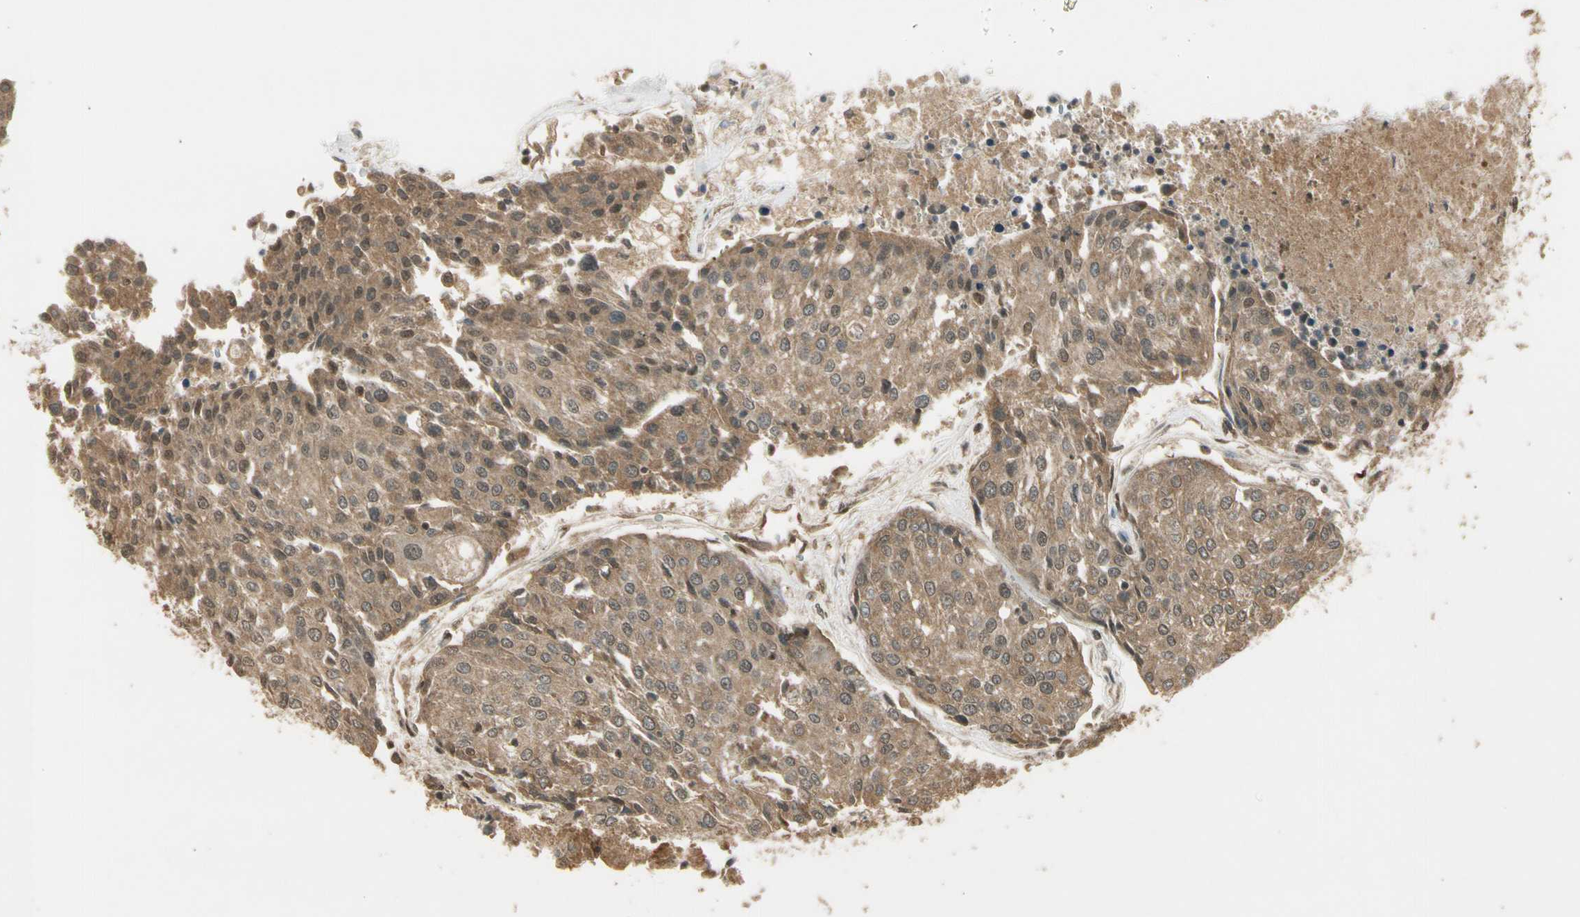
{"staining": {"intensity": "moderate", "quantity": ">75%", "location": "cytoplasmic/membranous"}, "tissue": "urothelial cancer", "cell_type": "Tumor cells", "image_type": "cancer", "snomed": [{"axis": "morphology", "description": "Urothelial carcinoma, High grade"}, {"axis": "topography", "description": "Urinary bladder"}], "caption": "Brown immunohistochemical staining in urothelial cancer demonstrates moderate cytoplasmic/membranous staining in approximately >75% of tumor cells.", "gene": "GMEB2", "patient": {"sex": "female", "age": 85}}